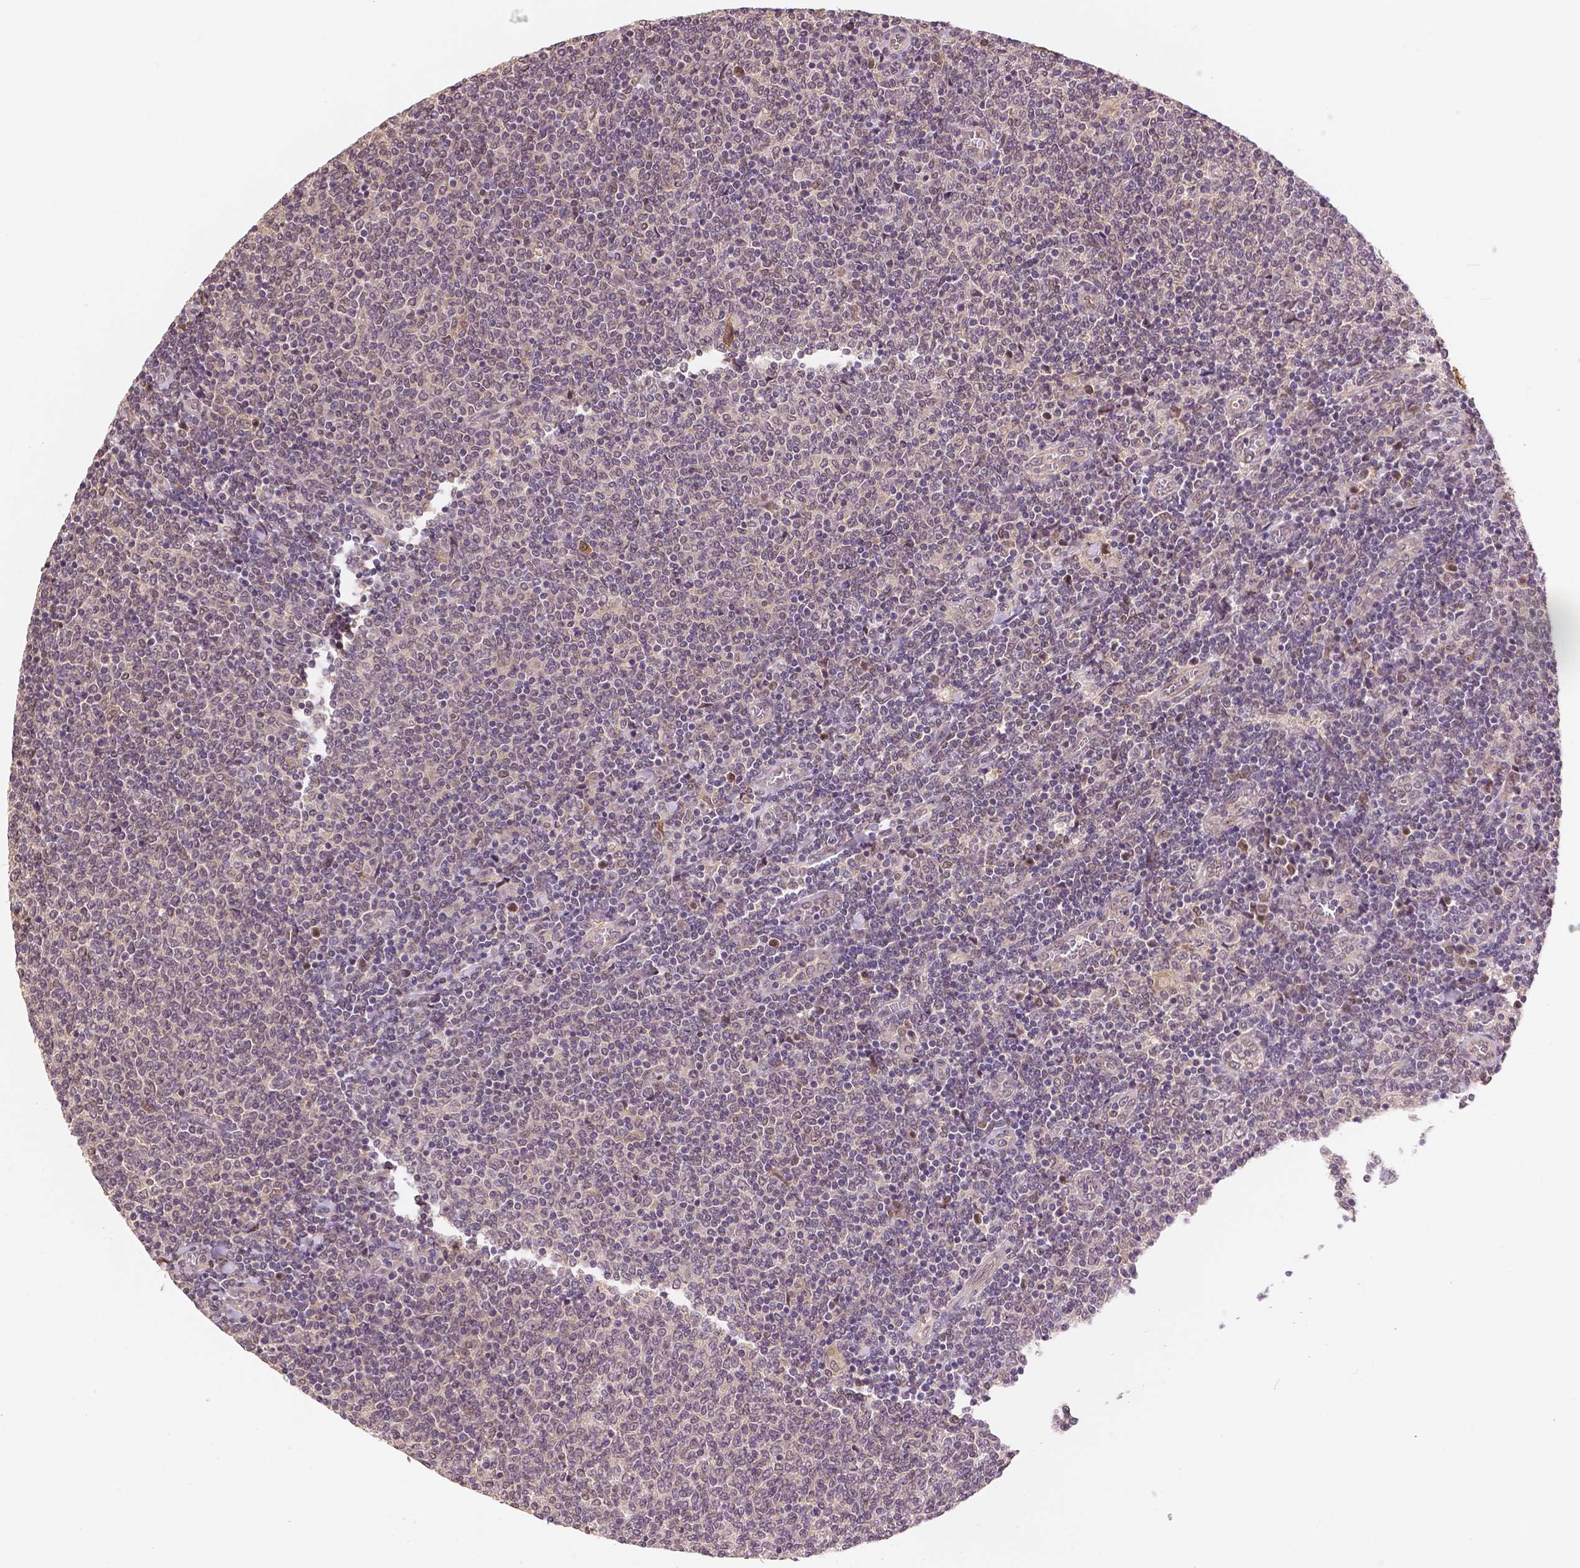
{"staining": {"intensity": "negative", "quantity": "none", "location": "none"}, "tissue": "lymphoma", "cell_type": "Tumor cells", "image_type": "cancer", "snomed": [{"axis": "morphology", "description": "Malignant lymphoma, non-Hodgkin's type, Low grade"}, {"axis": "topography", "description": "Lymph node"}], "caption": "An image of low-grade malignant lymphoma, non-Hodgkin's type stained for a protein exhibits no brown staining in tumor cells.", "gene": "MAP1LC3B", "patient": {"sex": "male", "age": 52}}